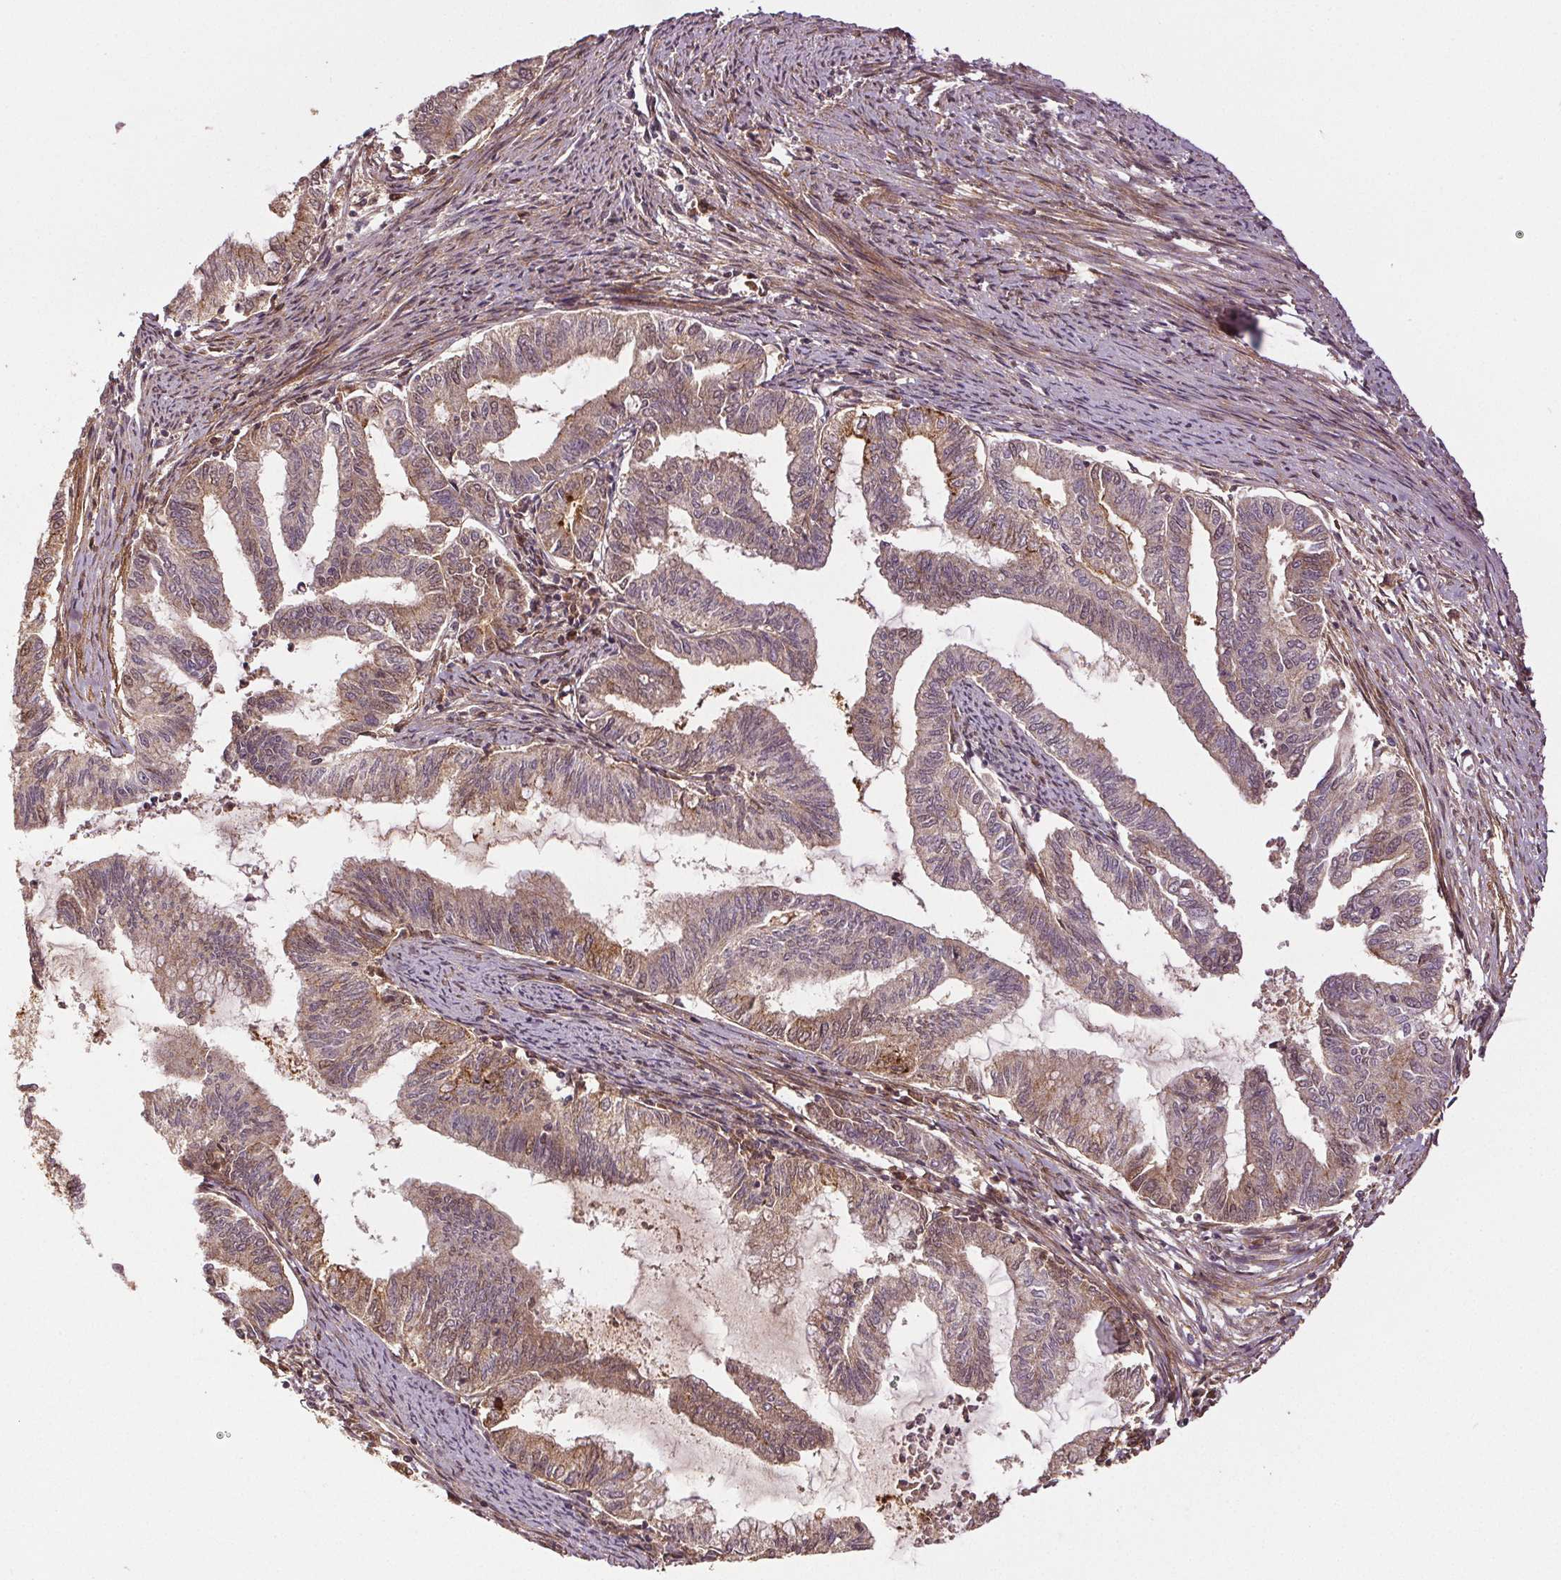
{"staining": {"intensity": "strong", "quantity": "<25%", "location": "cytoplasmic/membranous"}, "tissue": "endometrial cancer", "cell_type": "Tumor cells", "image_type": "cancer", "snomed": [{"axis": "morphology", "description": "Adenocarcinoma, NOS"}, {"axis": "topography", "description": "Endometrium"}], "caption": "Immunohistochemistry (DAB) staining of endometrial cancer (adenocarcinoma) shows strong cytoplasmic/membranous protein staining in about <25% of tumor cells.", "gene": "EPHB3", "patient": {"sex": "female", "age": 79}}